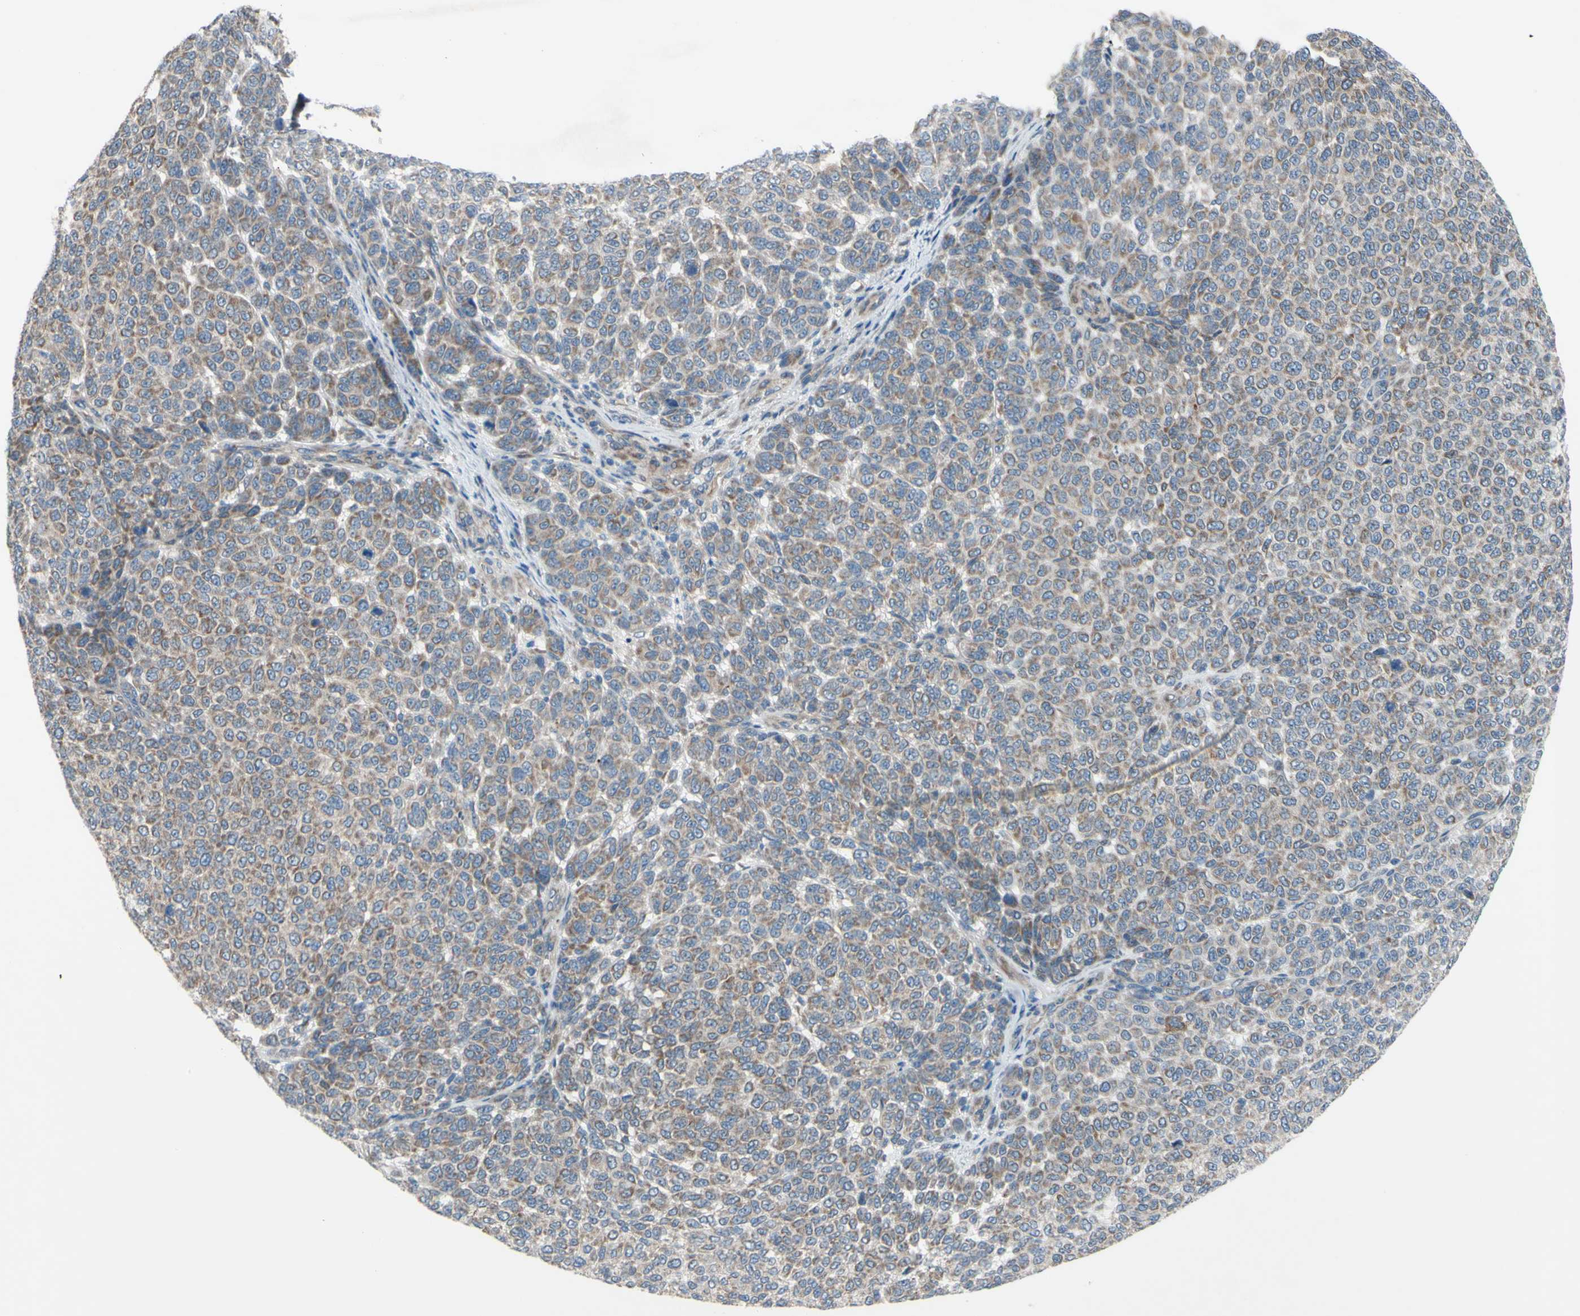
{"staining": {"intensity": "moderate", "quantity": "25%-75%", "location": "cytoplasmic/membranous"}, "tissue": "melanoma", "cell_type": "Tumor cells", "image_type": "cancer", "snomed": [{"axis": "morphology", "description": "Malignant melanoma, NOS"}, {"axis": "topography", "description": "Skin"}], "caption": "Moderate cytoplasmic/membranous protein positivity is identified in about 25%-75% of tumor cells in malignant melanoma. (IHC, brightfield microscopy, high magnification).", "gene": "GRAMD2B", "patient": {"sex": "male", "age": 59}}